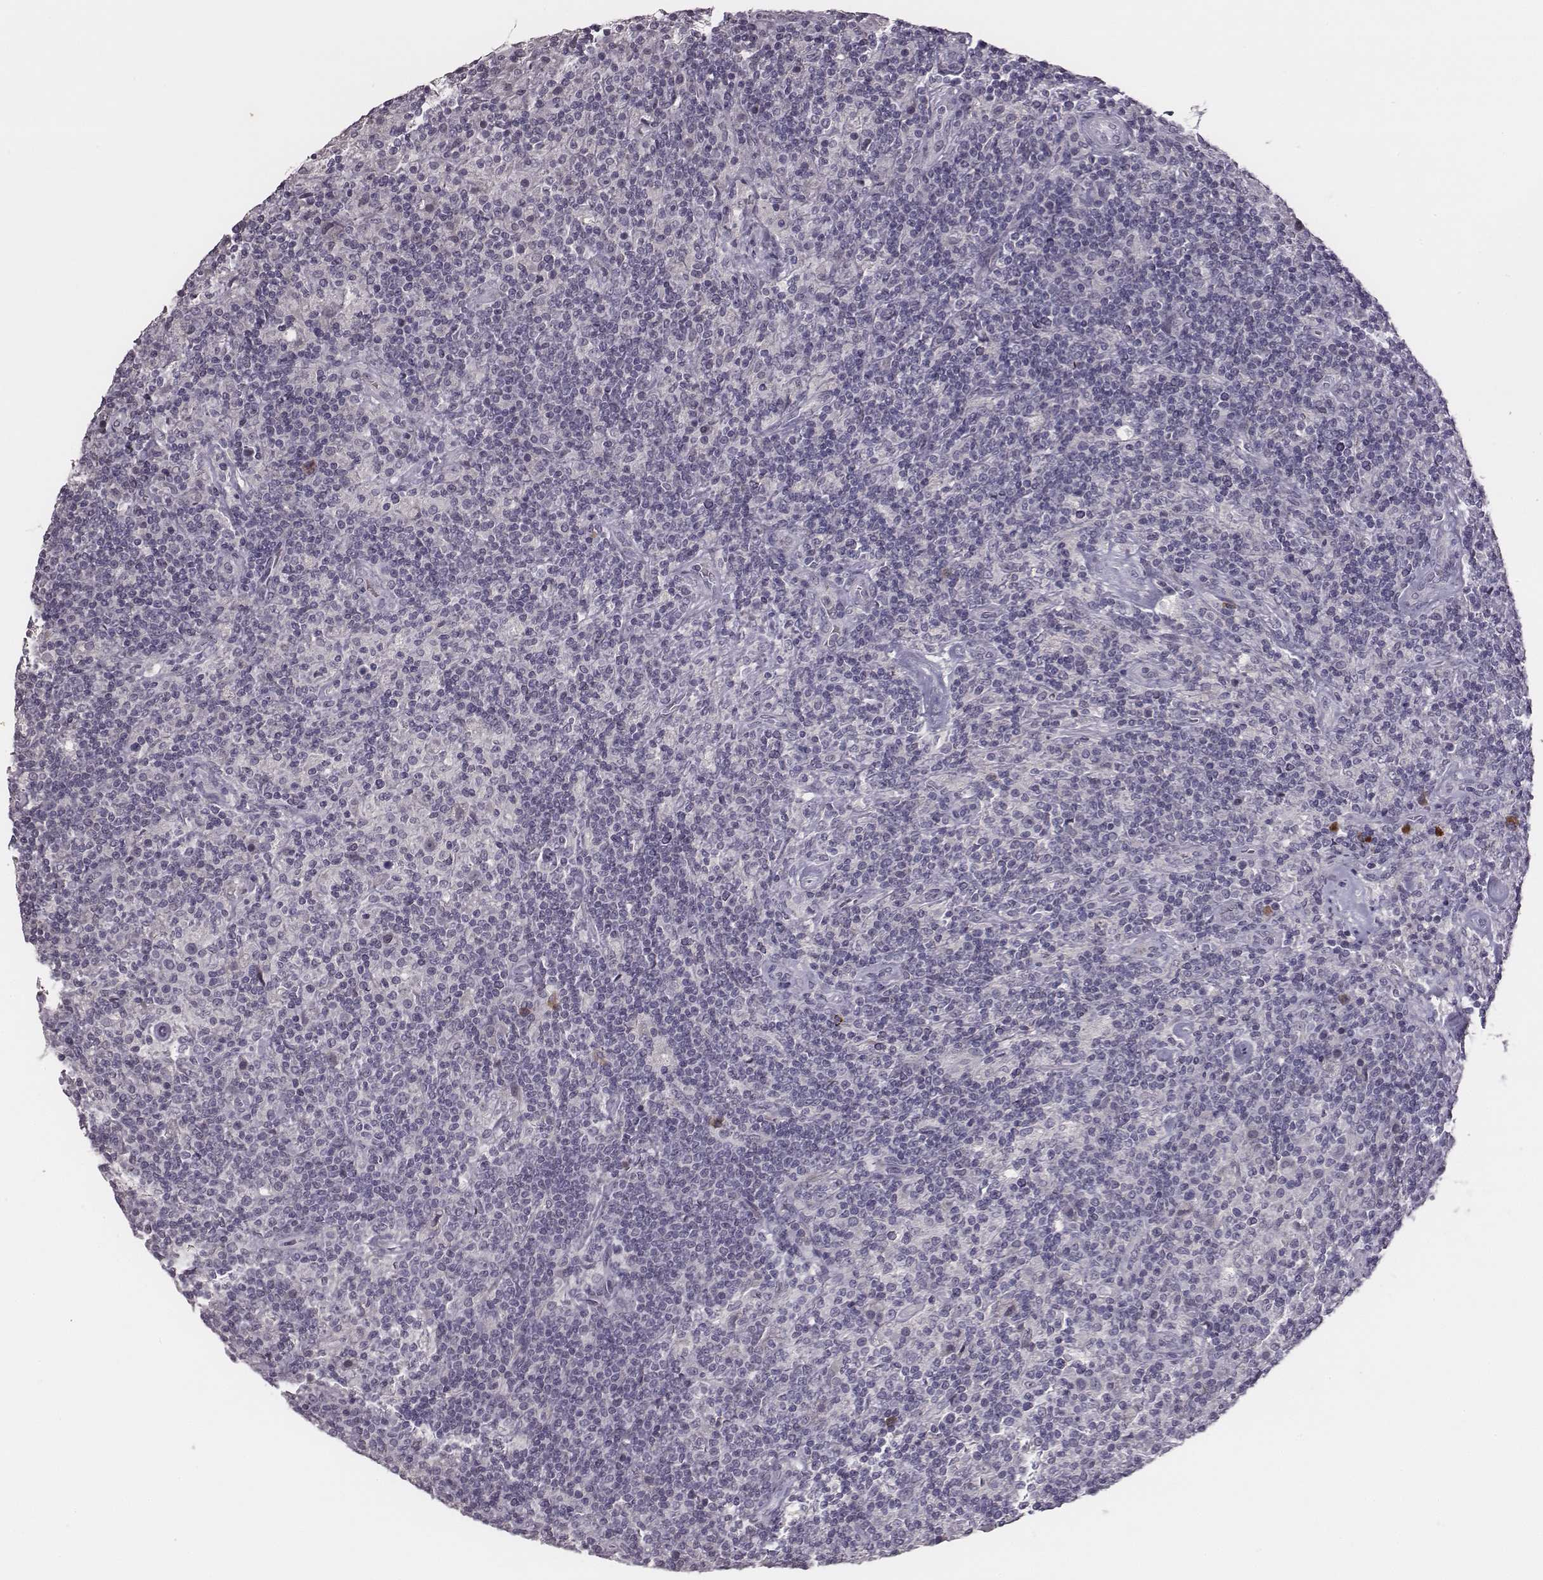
{"staining": {"intensity": "negative", "quantity": "none", "location": "none"}, "tissue": "lymphoma", "cell_type": "Tumor cells", "image_type": "cancer", "snomed": [{"axis": "morphology", "description": "Hodgkin's disease, NOS"}, {"axis": "topography", "description": "Lymph node"}], "caption": "The histopathology image exhibits no significant staining in tumor cells of Hodgkin's disease. The staining was performed using DAB (3,3'-diaminobenzidine) to visualize the protein expression in brown, while the nuclei were stained in blue with hematoxylin (Magnification: 20x).", "gene": "SLC22A6", "patient": {"sex": "male", "age": 70}}